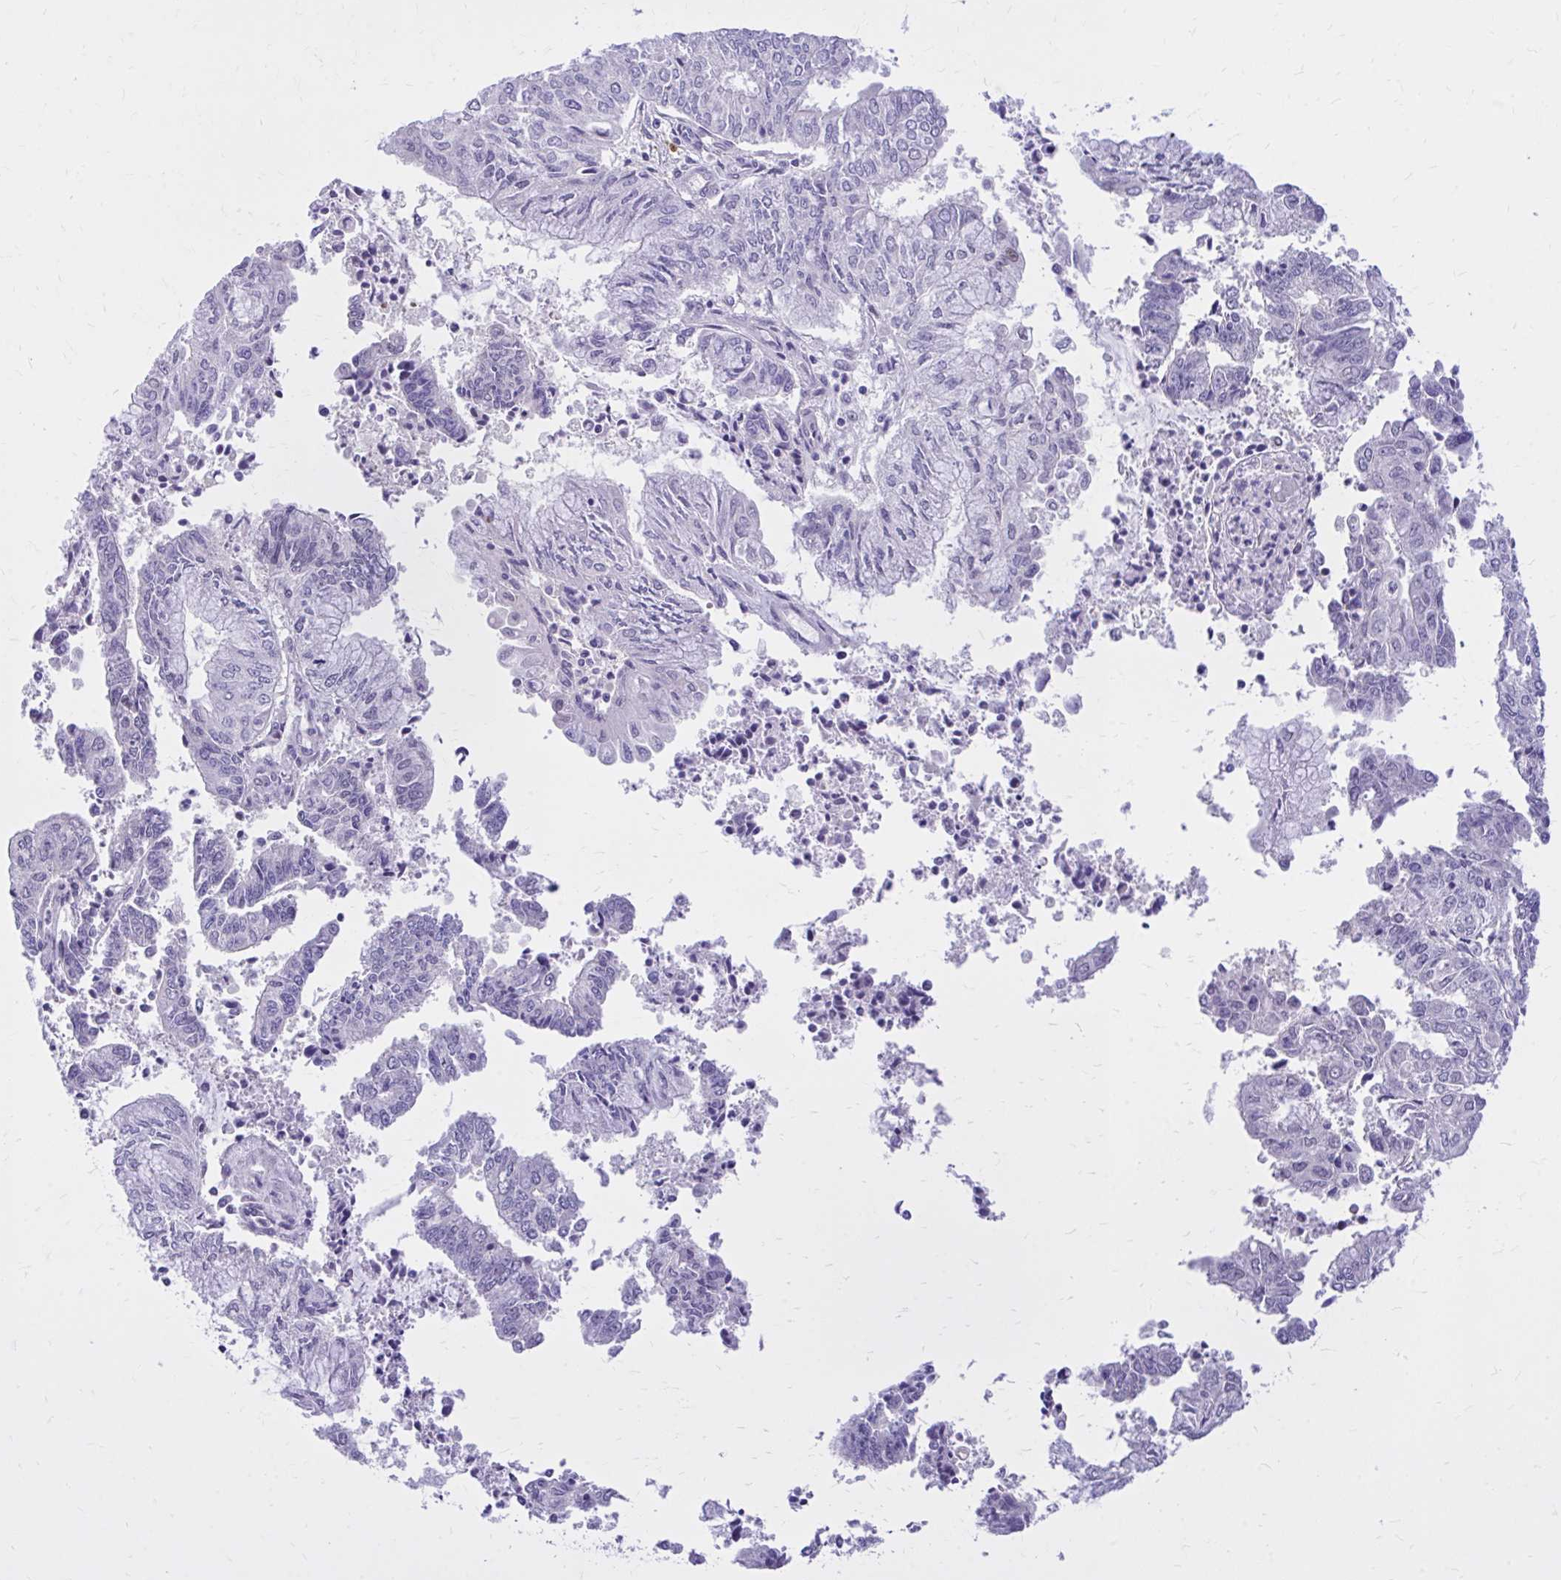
{"staining": {"intensity": "negative", "quantity": "none", "location": "none"}, "tissue": "endometrial cancer", "cell_type": "Tumor cells", "image_type": "cancer", "snomed": [{"axis": "morphology", "description": "Adenocarcinoma, NOS"}, {"axis": "topography", "description": "Endometrium"}], "caption": "High power microscopy photomicrograph of an immunohistochemistry micrograph of endometrial cancer, revealing no significant staining in tumor cells. (Immunohistochemistry, brightfield microscopy, high magnification).", "gene": "ZBTB25", "patient": {"sex": "female", "age": 61}}